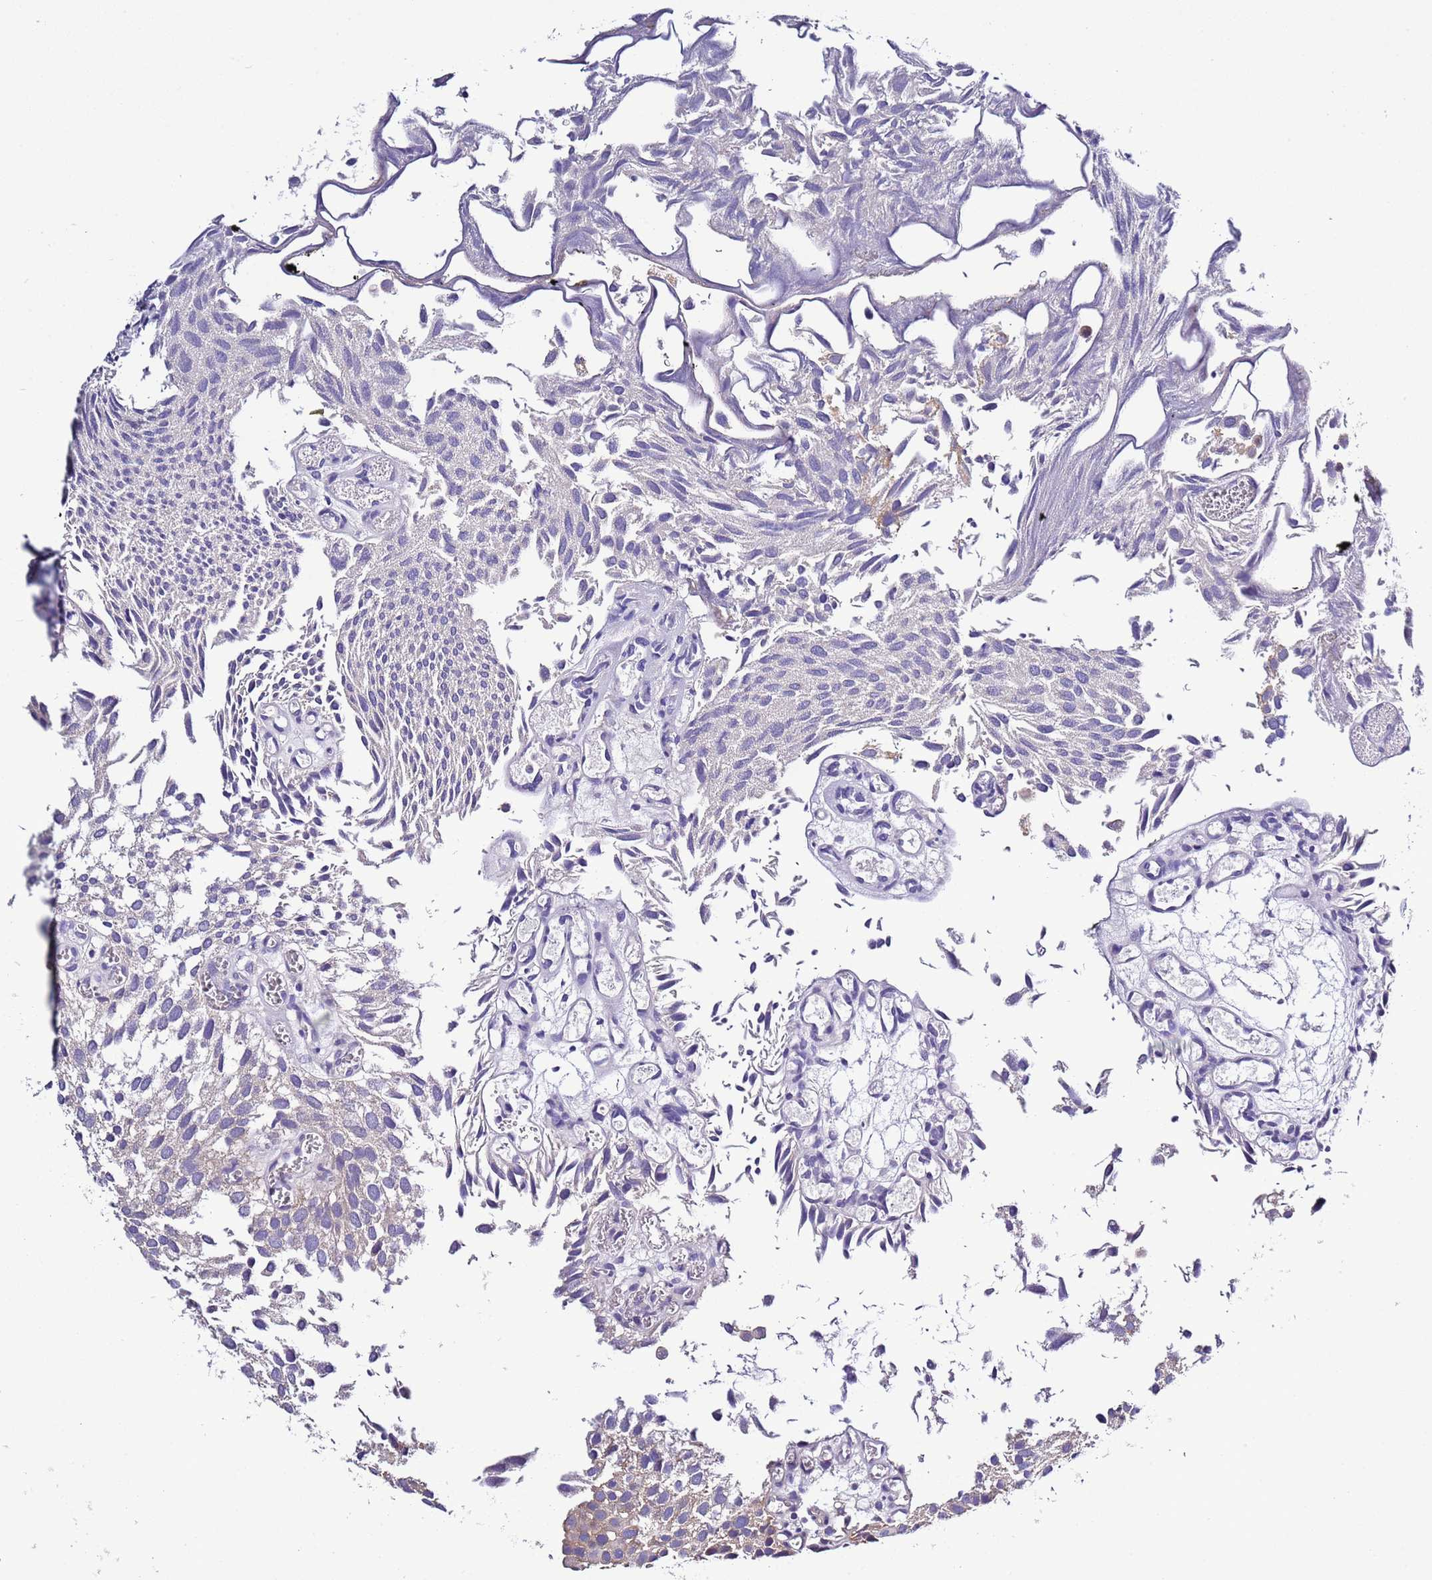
{"staining": {"intensity": "negative", "quantity": "none", "location": "none"}, "tissue": "urothelial cancer", "cell_type": "Tumor cells", "image_type": "cancer", "snomed": [{"axis": "morphology", "description": "Urothelial carcinoma, Low grade"}, {"axis": "topography", "description": "Urinary bladder"}], "caption": "The immunohistochemistry (IHC) micrograph has no significant expression in tumor cells of low-grade urothelial carcinoma tissue.", "gene": "SPCS1", "patient": {"sex": "male", "age": 88}}